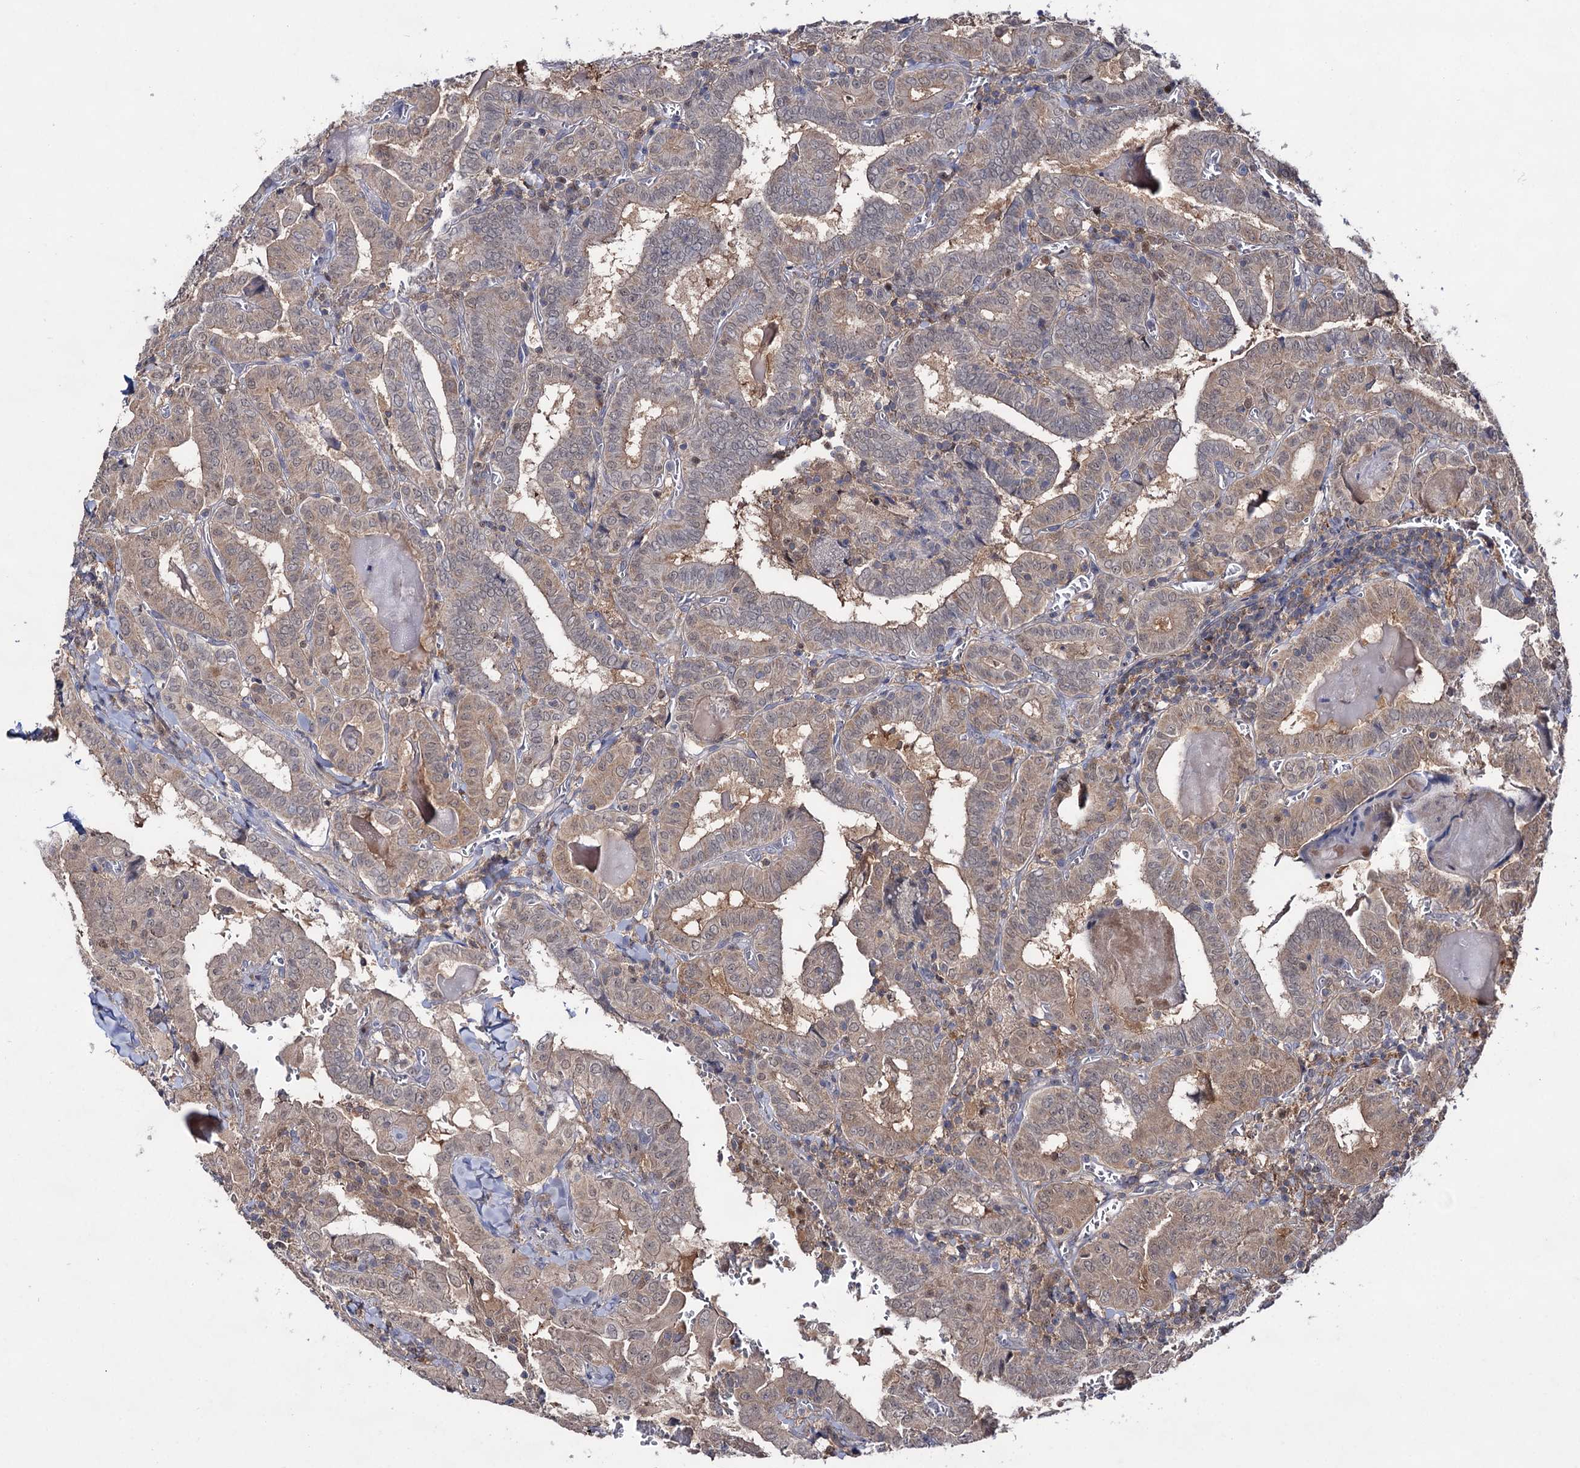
{"staining": {"intensity": "negative", "quantity": "none", "location": "none"}, "tissue": "thyroid cancer", "cell_type": "Tumor cells", "image_type": "cancer", "snomed": [{"axis": "morphology", "description": "Papillary adenocarcinoma, NOS"}, {"axis": "topography", "description": "Thyroid gland"}], "caption": "The IHC photomicrograph has no significant staining in tumor cells of papillary adenocarcinoma (thyroid) tissue.", "gene": "ACTR6", "patient": {"sex": "female", "age": 72}}